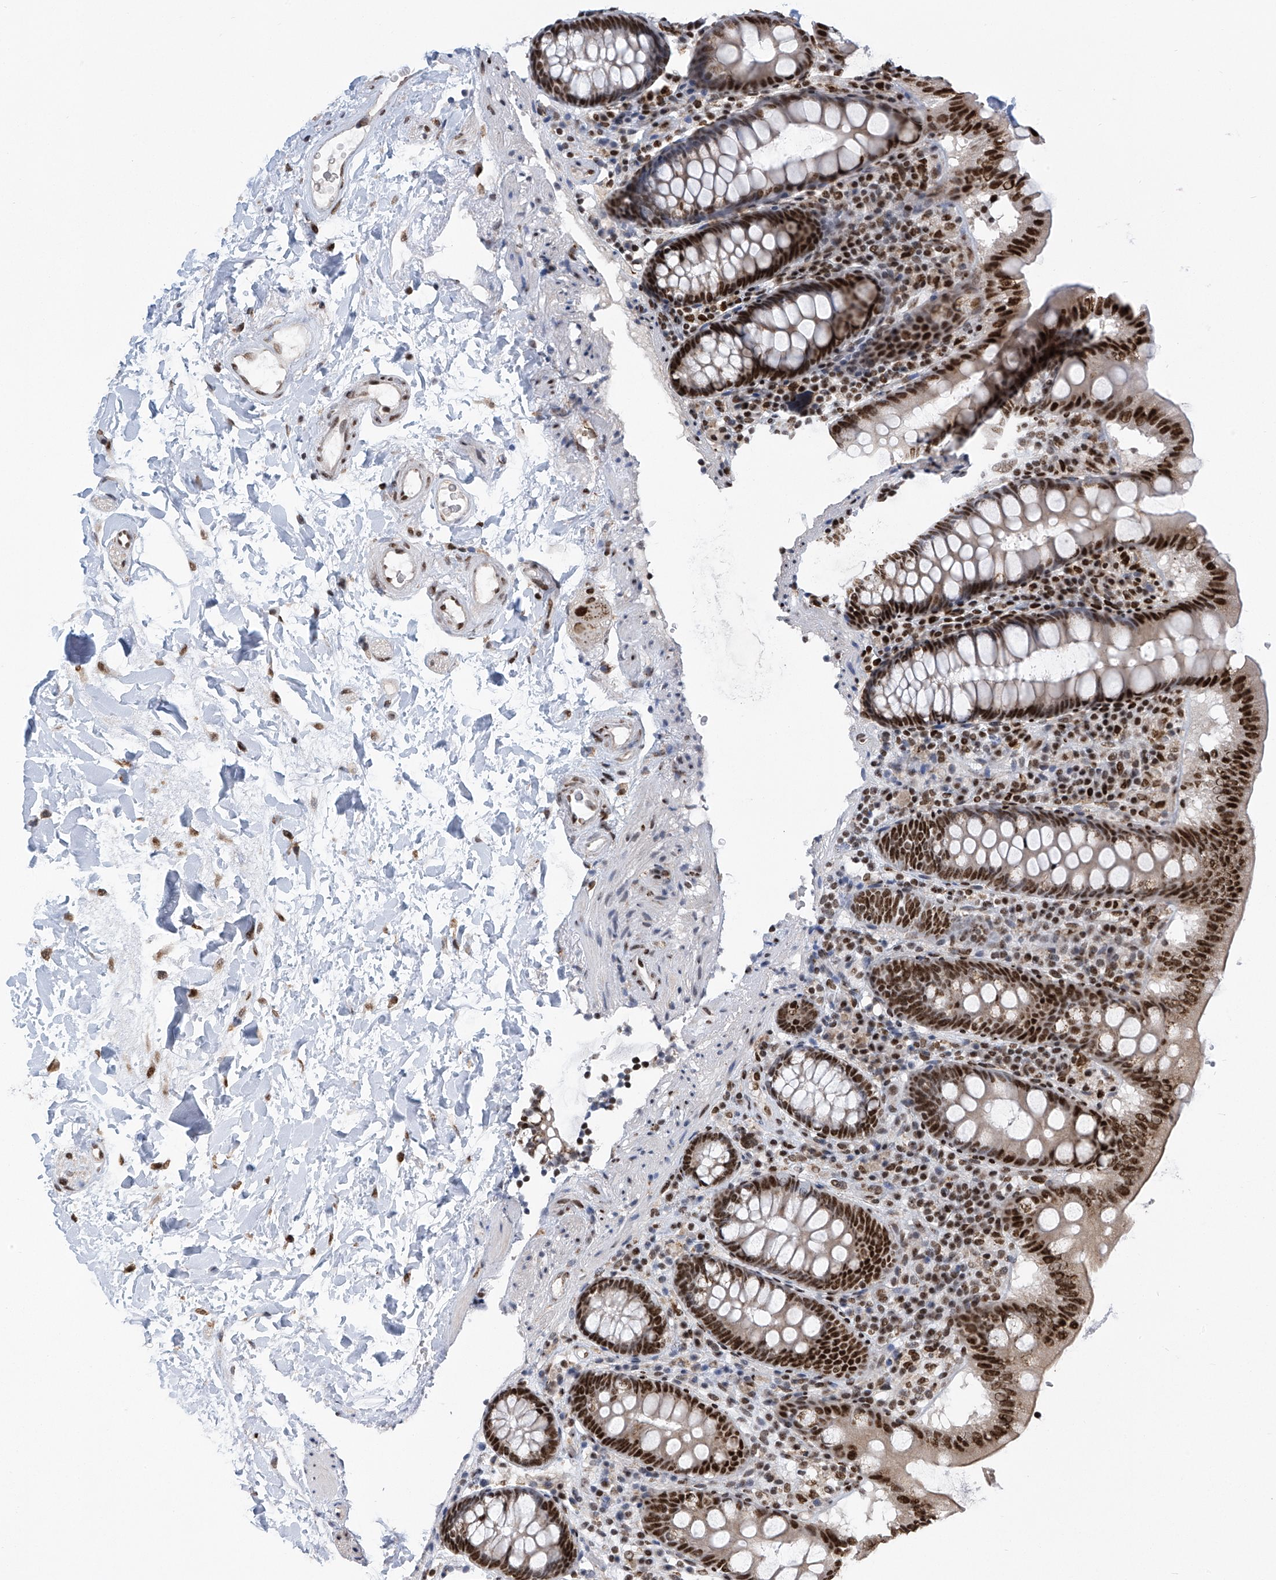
{"staining": {"intensity": "moderate", "quantity": ">75%", "location": "nuclear"}, "tissue": "colon", "cell_type": "Endothelial cells", "image_type": "normal", "snomed": [{"axis": "morphology", "description": "Normal tissue, NOS"}, {"axis": "topography", "description": "Colon"}], "caption": "Immunohistochemical staining of unremarkable colon shows >75% levels of moderate nuclear protein expression in about >75% of endothelial cells. (IHC, brightfield microscopy, high magnification).", "gene": "APLF", "patient": {"sex": "female", "age": 79}}